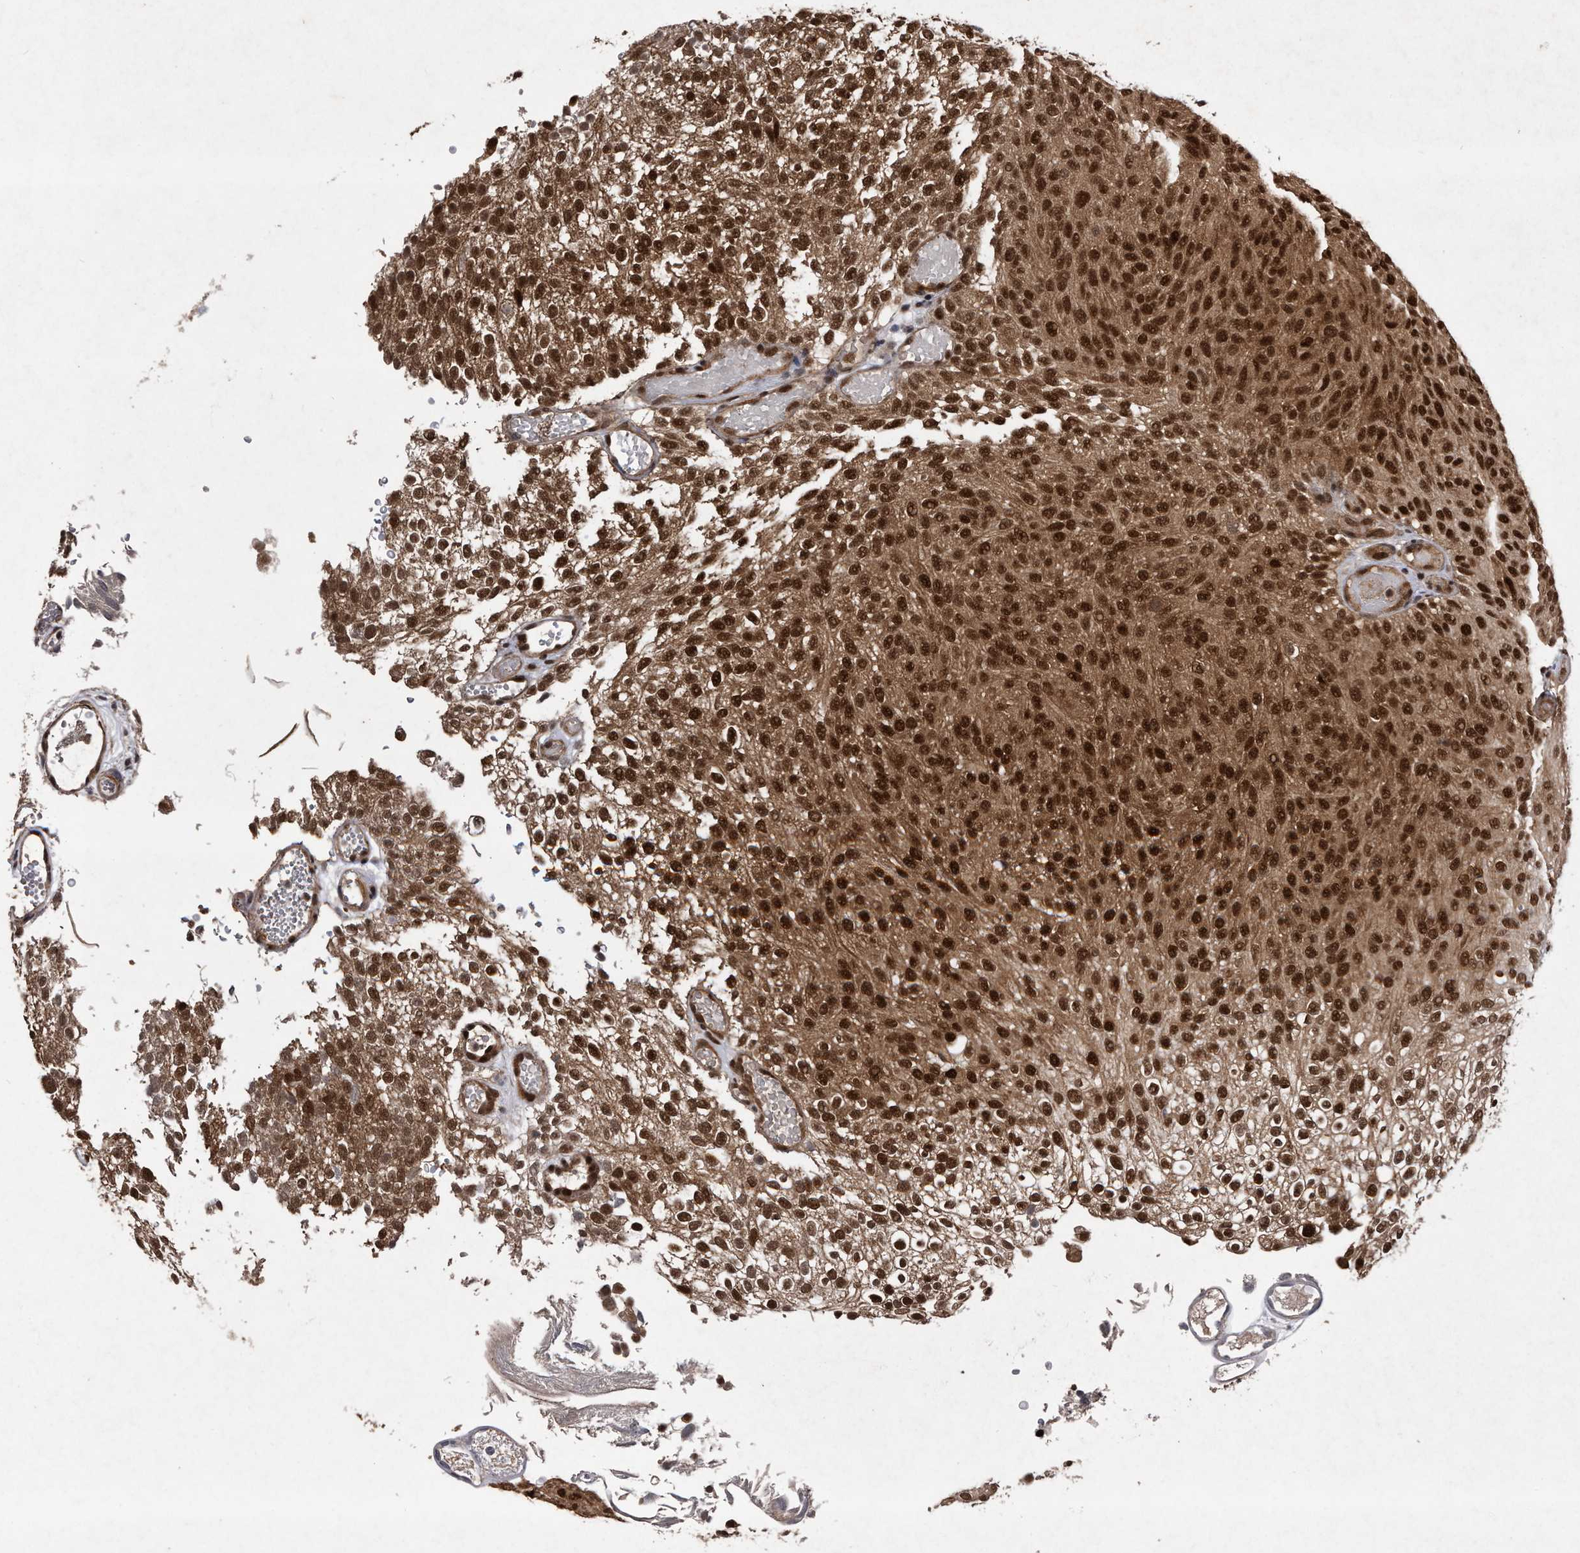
{"staining": {"intensity": "strong", "quantity": ">75%", "location": "cytoplasmic/membranous,nuclear"}, "tissue": "urothelial cancer", "cell_type": "Tumor cells", "image_type": "cancer", "snomed": [{"axis": "morphology", "description": "Urothelial carcinoma, Low grade"}, {"axis": "topography", "description": "Urinary bladder"}], "caption": "A micrograph showing strong cytoplasmic/membranous and nuclear positivity in approximately >75% of tumor cells in low-grade urothelial carcinoma, as visualized by brown immunohistochemical staining.", "gene": "RAD23B", "patient": {"sex": "male", "age": 78}}